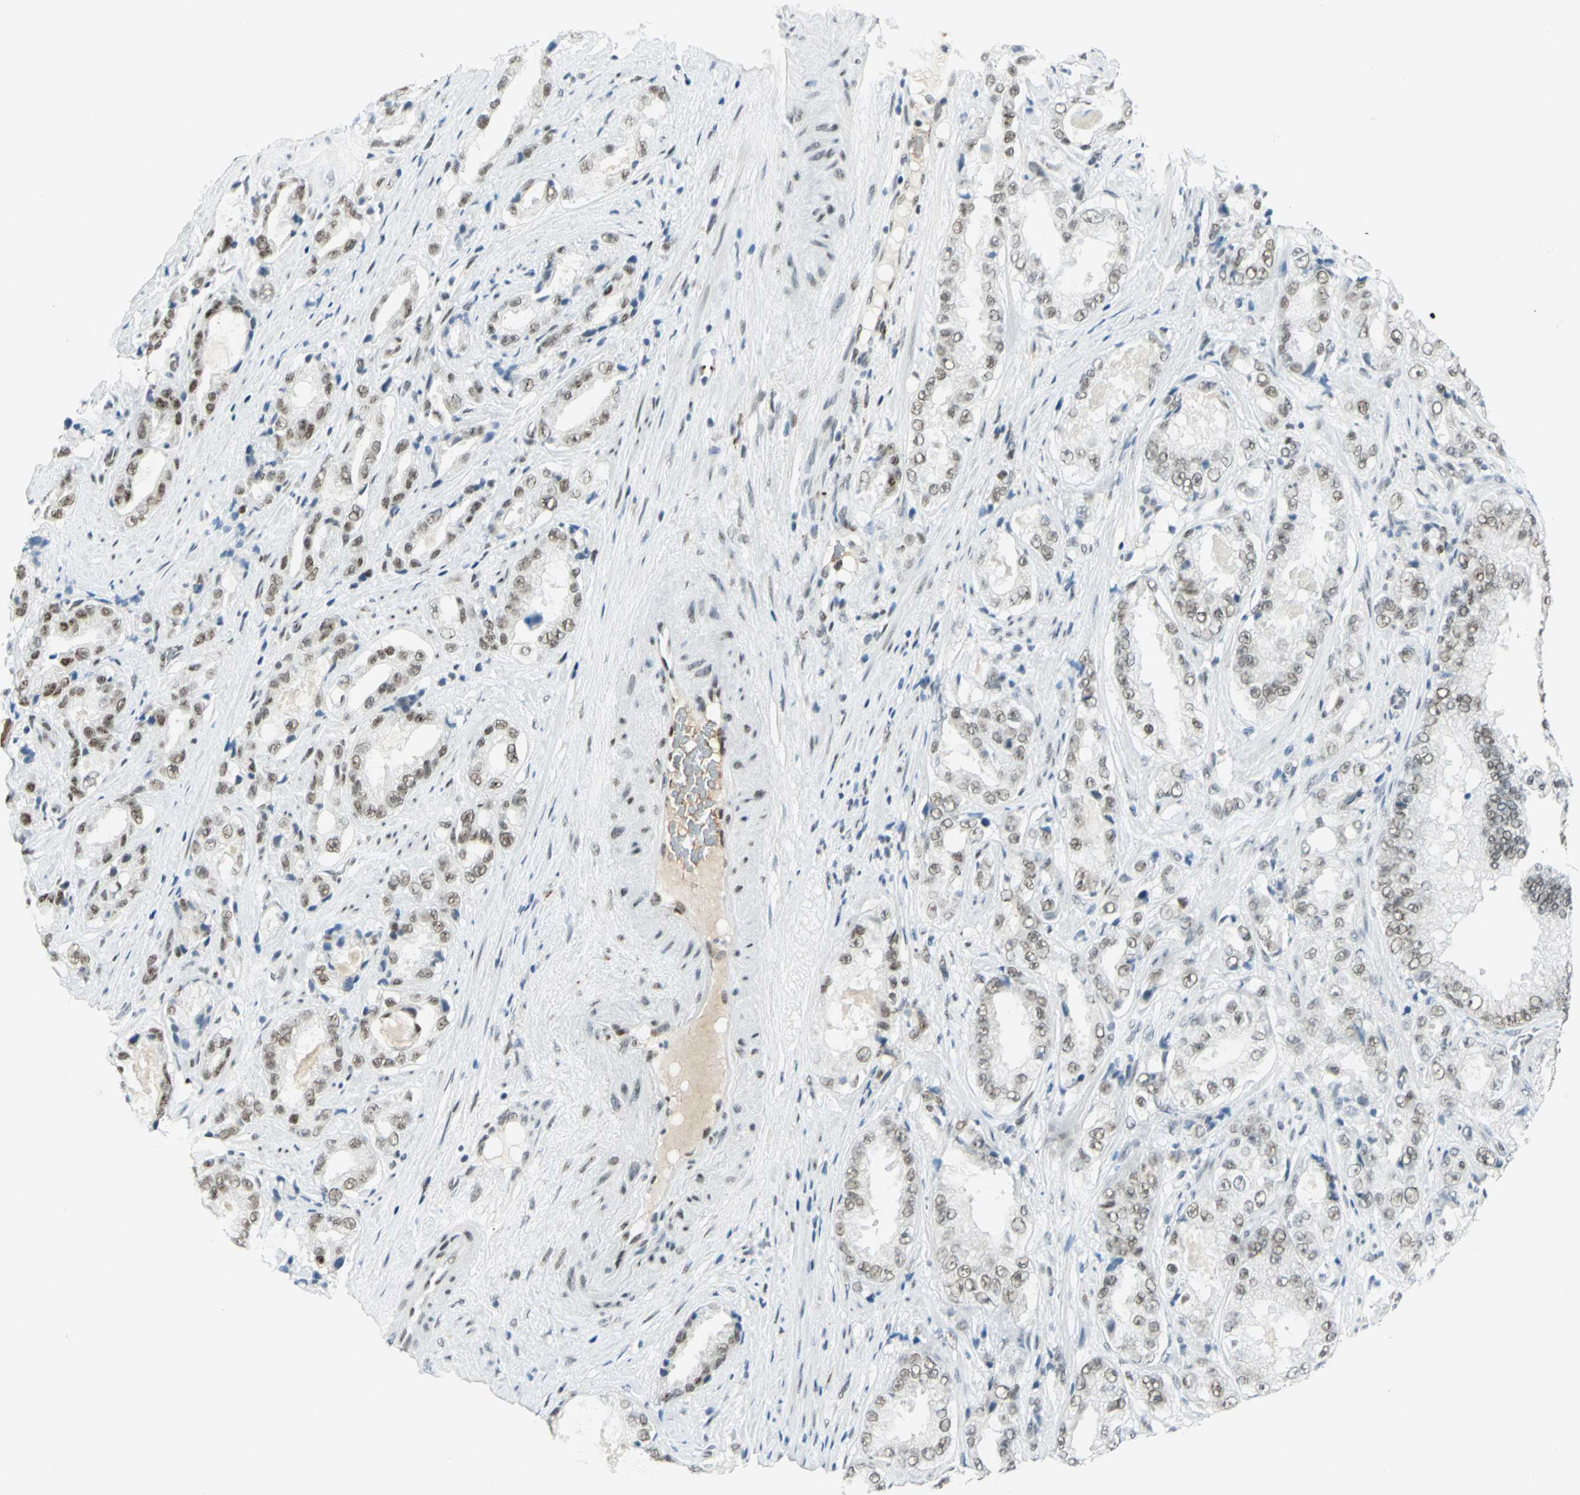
{"staining": {"intensity": "moderate", "quantity": "25%-75%", "location": "nuclear"}, "tissue": "prostate cancer", "cell_type": "Tumor cells", "image_type": "cancer", "snomed": [{"axis": "morphology", "description": "Adenocarcinoma, High grade"}, {"axis": "topography", "description": "Prostate"}], "caption": "The photomicrograph demonstrates a brown stain indicating the presence of a protein in the nuclear of tumor cells in prostate high-grade adenocarcinoma.", "gene": "MTMR10", "patient": {"sex": "male", "age": 73}}